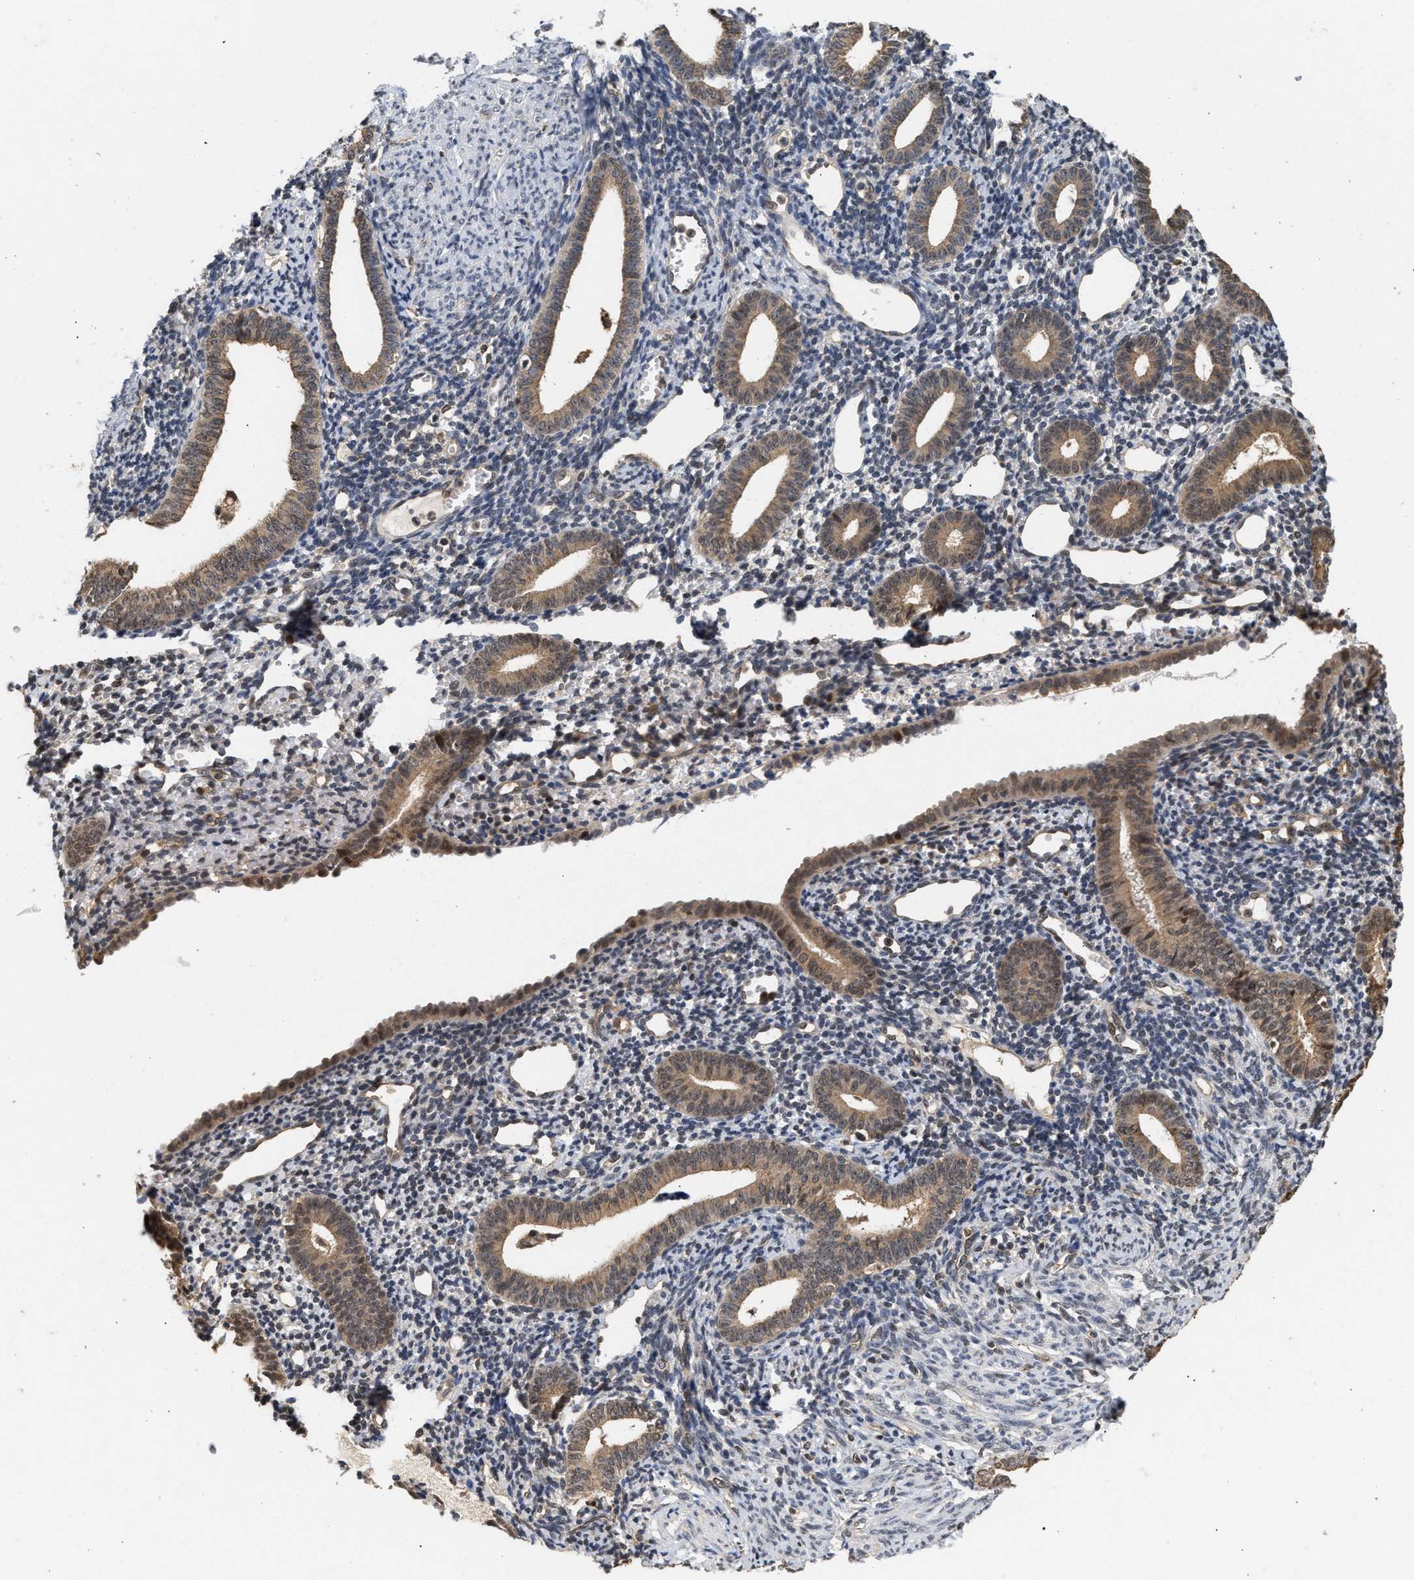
{"staining": {"intensity": "weak", "quantity": "<25%", "location": "nuclear"}, "tissue": "endometrium", "cell_type": "Cells in endometrial stroma", "image_type": "normal", "snomed": [{"axis": "morphology", "description": "Normal tissue, NOS"}, {"axis": "topography", "description": "Endometrium"}], "caption": "Endometrium was stained to show a protein in brown. There is no significant staining in cells in endometrial stroma. (DAB (3,3'-diaminobenzidine) IHC, high magnification).", "gene": "ABHD5", "patient": {"sex": "female", "age": 50}}